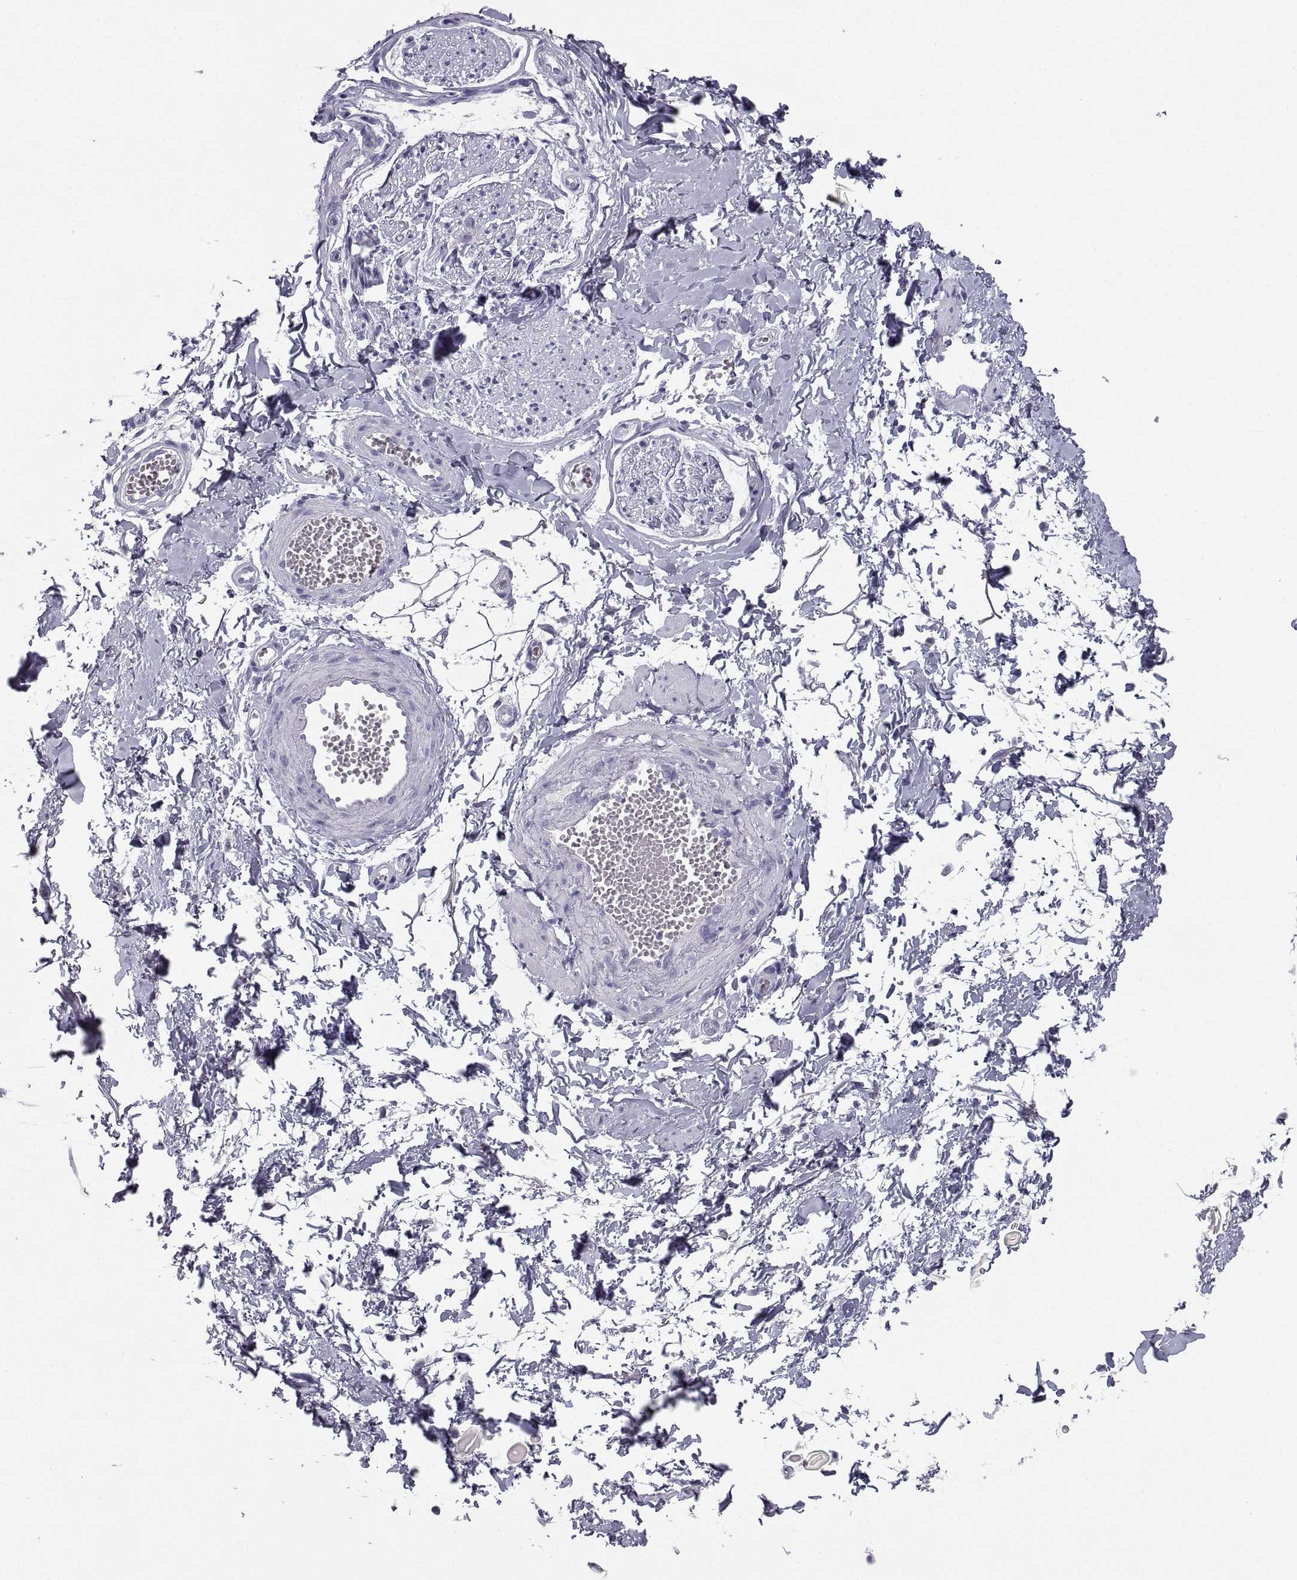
{"staining": {"intensity": "negative", "quantity": "none", "location": "none"}, "tissue": "adipose tissue", "cell_type": "Adipocytes", "image_type": "normal", "snomed": [{"axis": "morphology", "description": "Normal tissue, NOS"}, {"axis": "topography", "description": "Smooth muscle"}, {"axis": "topography", "description": "Peripheral nerve tissue"}], "caption": "Immunohistochemical staining of benign human adipose tissue demonstrates no significant positivity in adipocytes.", "gene": "PCSK1N", "patient": {"sex": "male", "age": 22}}